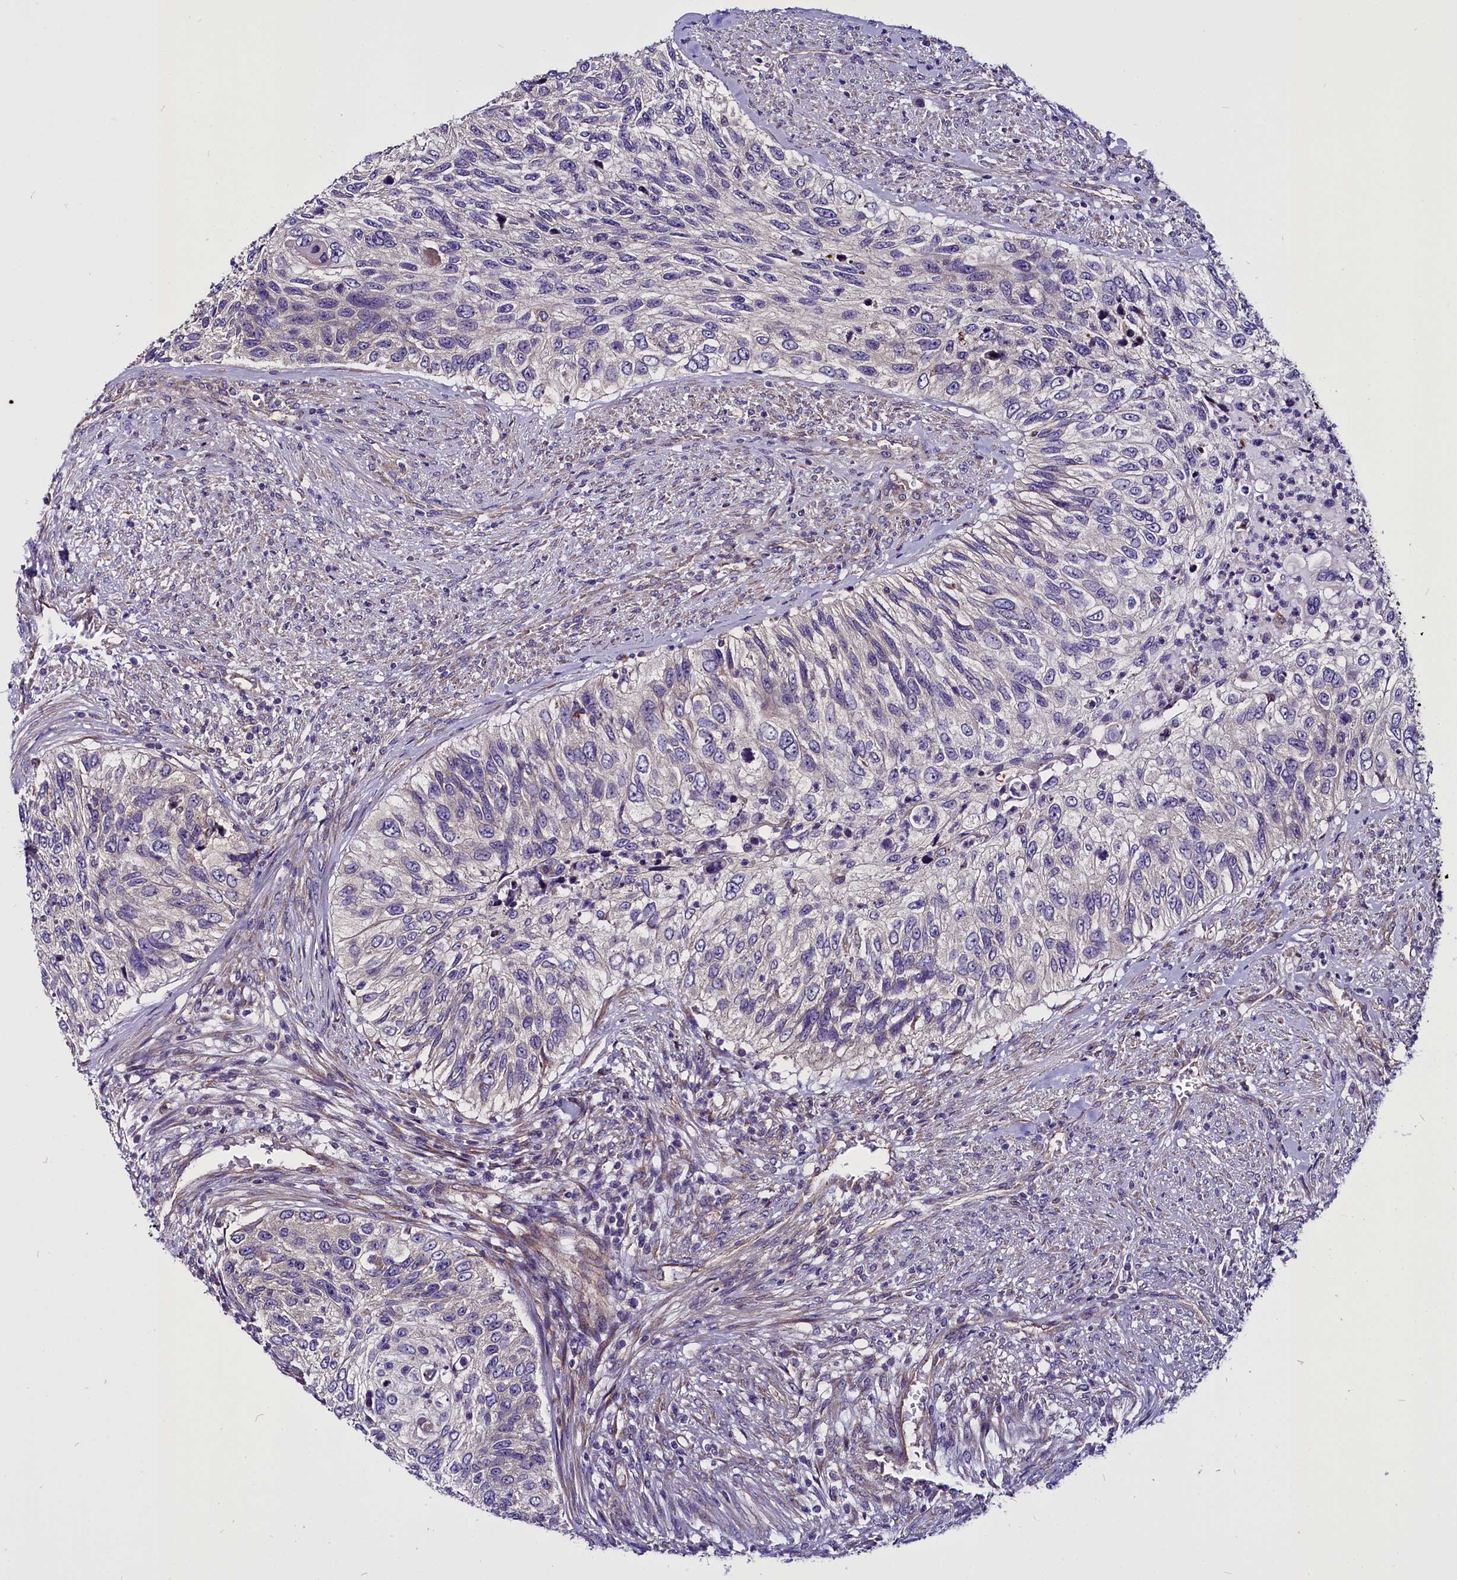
{"staining": {"intensity": "negative", "quantity": "none", "location": "none"}, "tissue": "urothelial cancer", "cell_type": "Tumor cells", "image_type": "cancer", "snomed": [{"axis": "morphology", "description": "Urothelial carcinoma, High grade"}, {"axis": "topography", "description": "Urinary bladder"}], "caption": "This photomicrograph is of urothelial carcinoma (high-grade) stained with IHC to label a protein in brown with the nuclei are counter-stained blue. There is no expression in tumor cells.", "gene": "CEP170", "patient": {"sex": "female", "age": 60}}